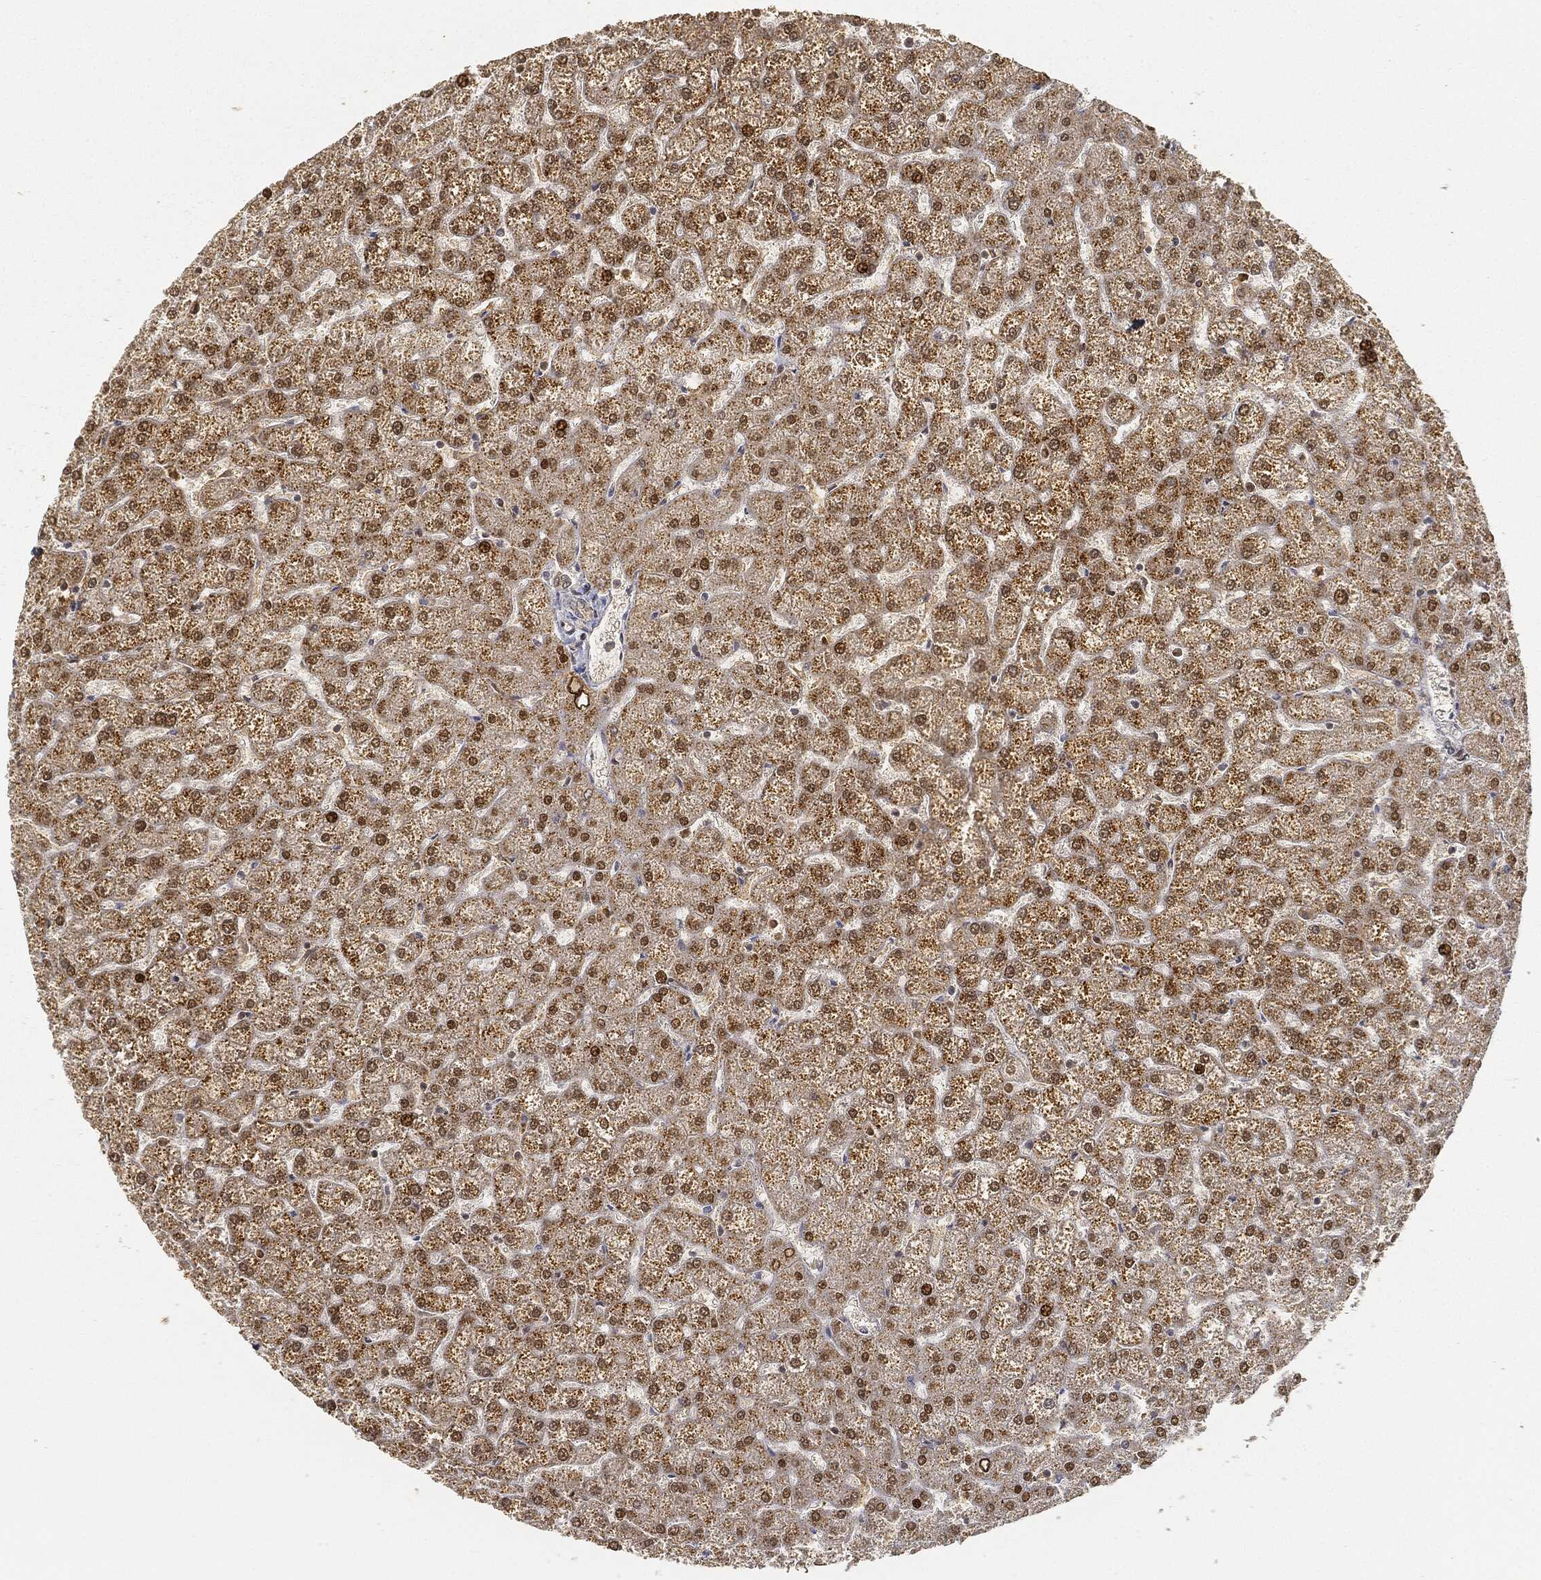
{"staining": {"intensity": "negative", "quantity": "none", "location": "none"}, "tissue": "liver", "cell_type": "Cholangiocytes", "image_type": "normal", "snomed": [{"axis": "morphology", "description": "Normal tissue, NOS"}, {"axis": "topography", "description": "Liver"}], "caption": "Immunohistochemistry photomicrograph of unremarkable liver: liver stained with DAB (3,3'-diaminobenzidine) exhibits no significant protein expression in cholangiocytes. Nuclei are stained in blue.", "gene": "CIB1", "patient": {"sex": "female", "age": 32}}